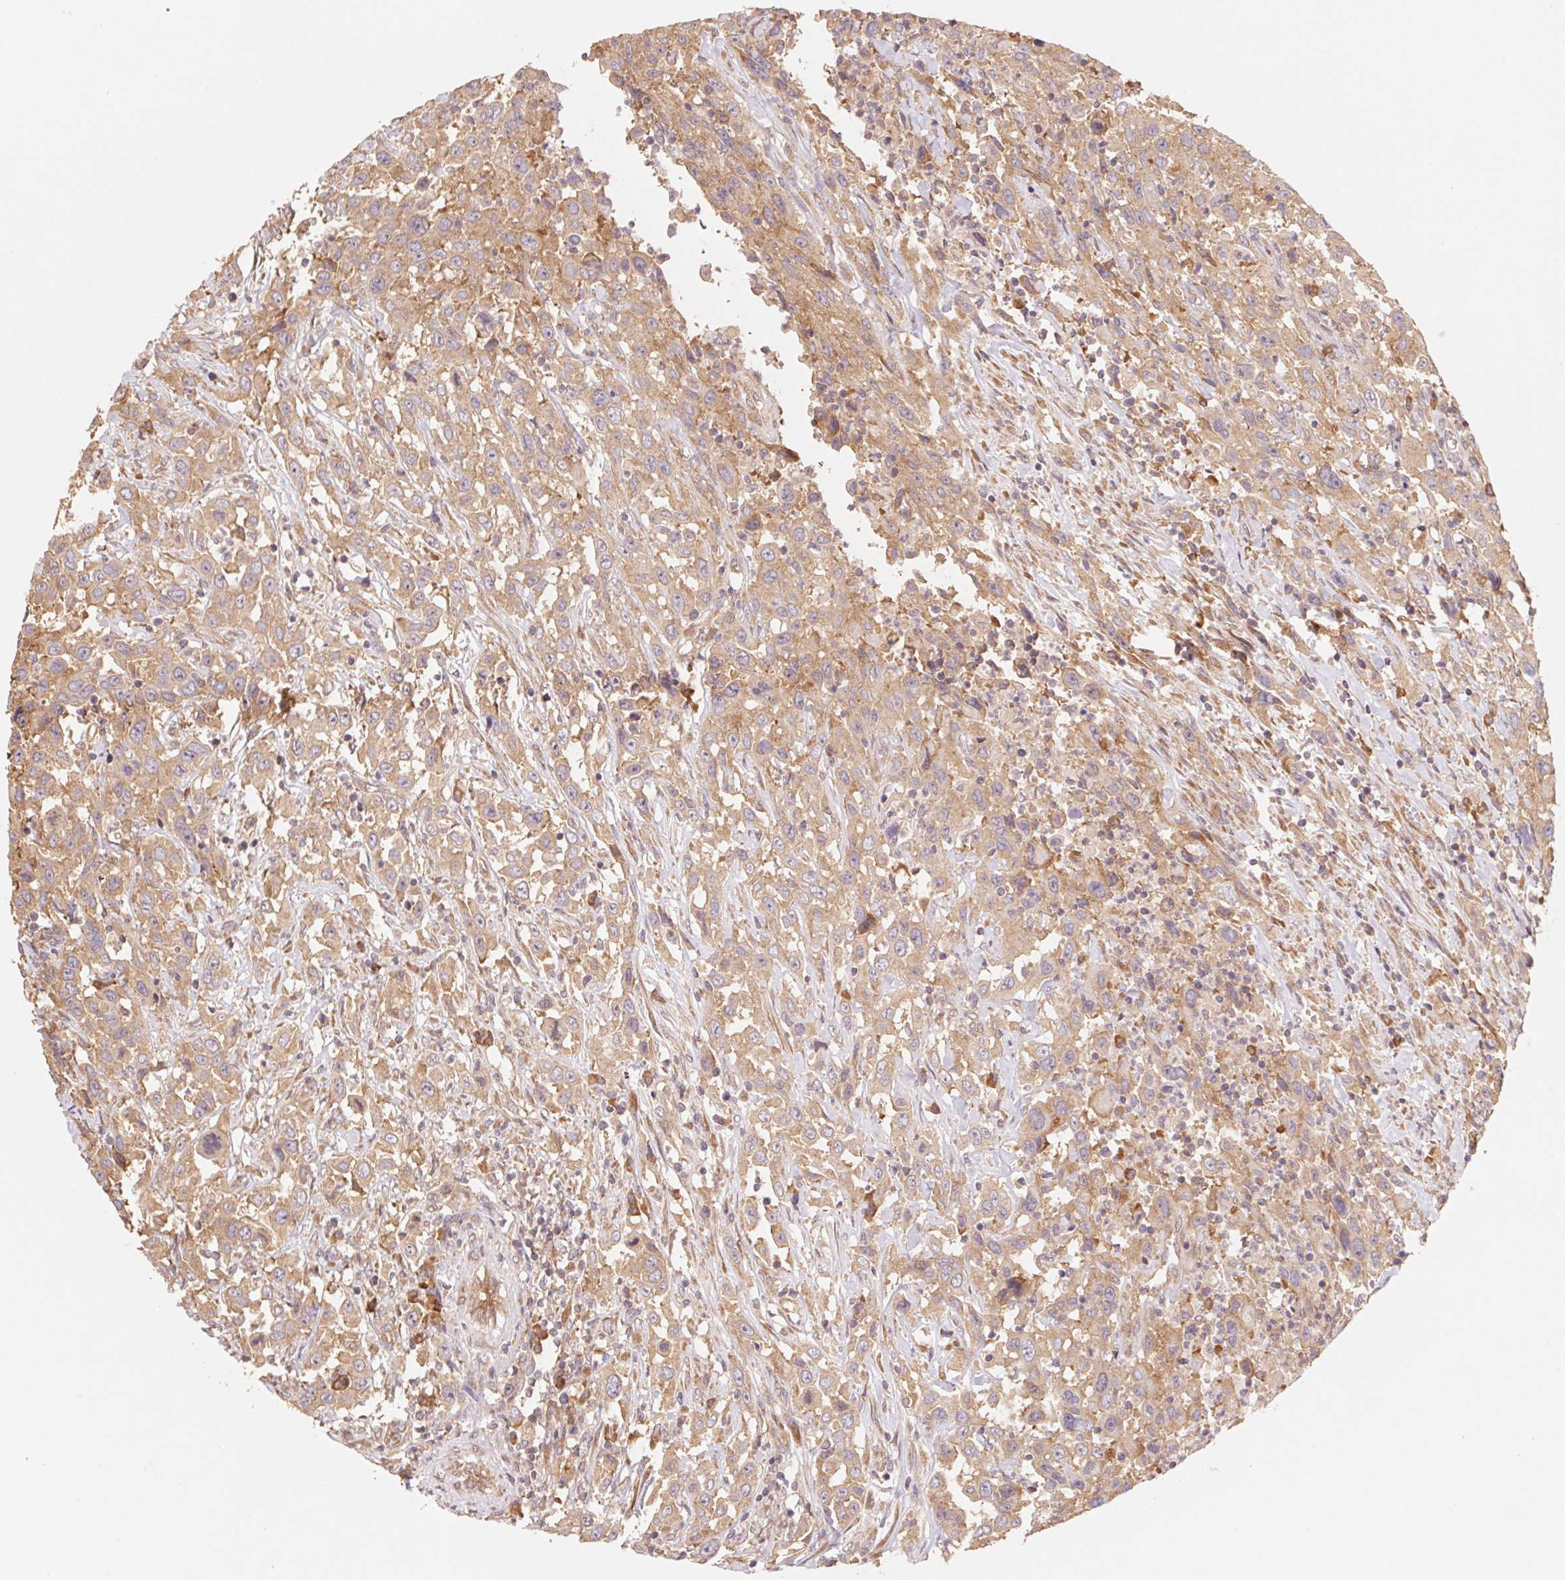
{"staining": {"intensity": "moderate", "quantity": ">75%", "location": "cytoplasmic/membranous"}, "tissue": "urothelial cancer", "cell_type": "Tumor cells", "image_type": "cancer", "snomed": [{"axis": "morphology", "description": "Urothelial carcinoma, High grade"}, {"axis": "topography", "description": "Urinary bladder"}], "caption": "An image of human urothelial cancer stained for a protein reveals moderate cytoplasmic/membranous brown staining in tumor cells.", "gene": "RPL27A", "patient": {"sex": "male", "age": 61}}